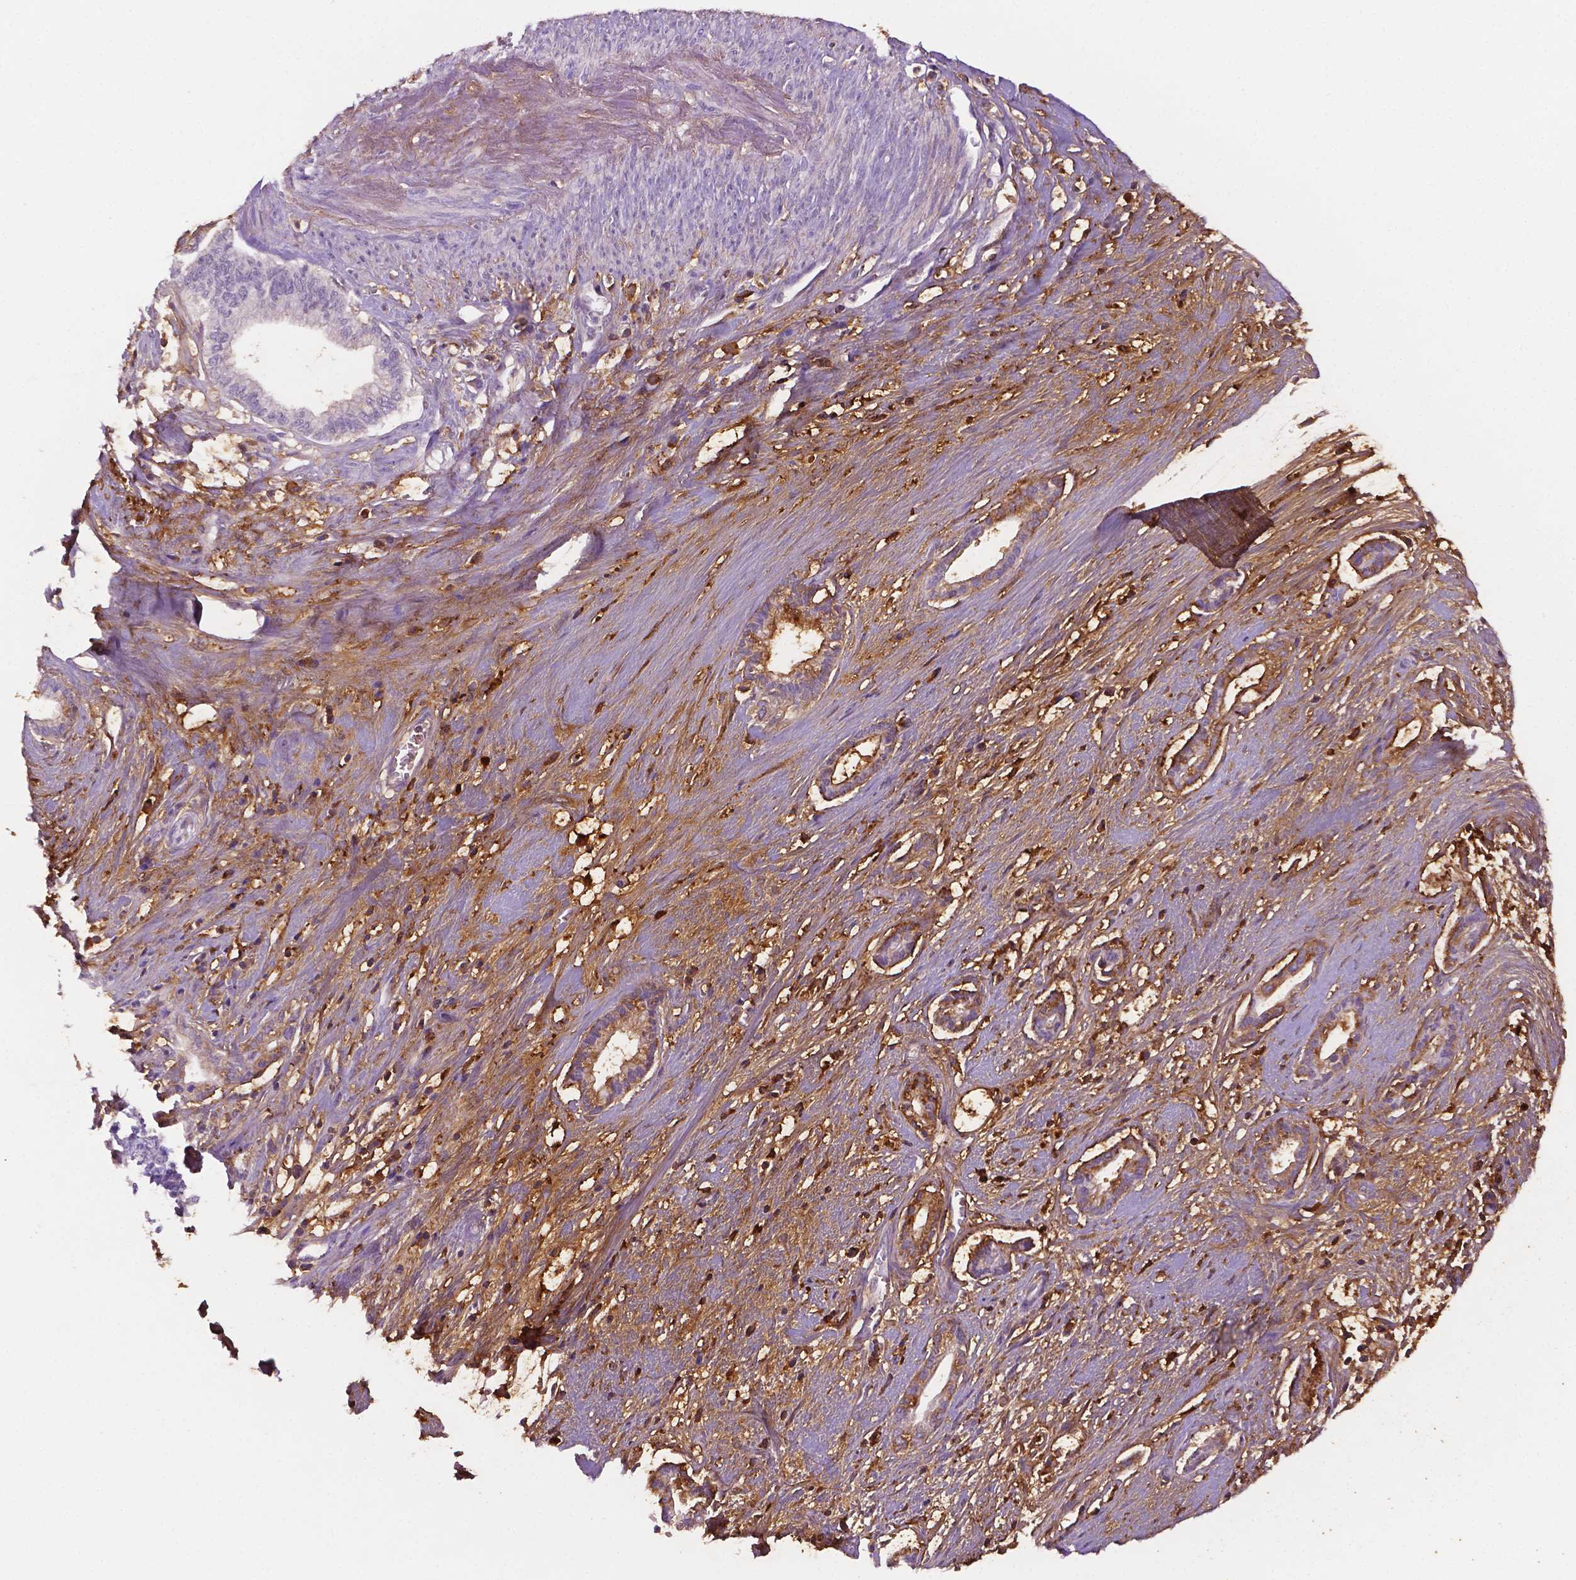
{"staining": {"intensity": "weak", "quantity": "<25%", "location": "cytoplasmic/membranous"}, "tissue": "cervical cancer", "cell_type": "Tumor cells", "image_type": "cancer", "snomed": [{"axis": "morphology", "description": "Adenocarcinoma, NOS"}, {"axis": "topography", "description": "Cervix"}], "caption": "Tumor cells are negative for protein expression in human cervical adenocarcinoma. Brightfield microscopy of immunohistochemistry stained with DAB (brown) and hematoxylin (blue), captured at high magnification.", "gene": "FBLN1", "patient": {"sex": "female", "age": 62}}